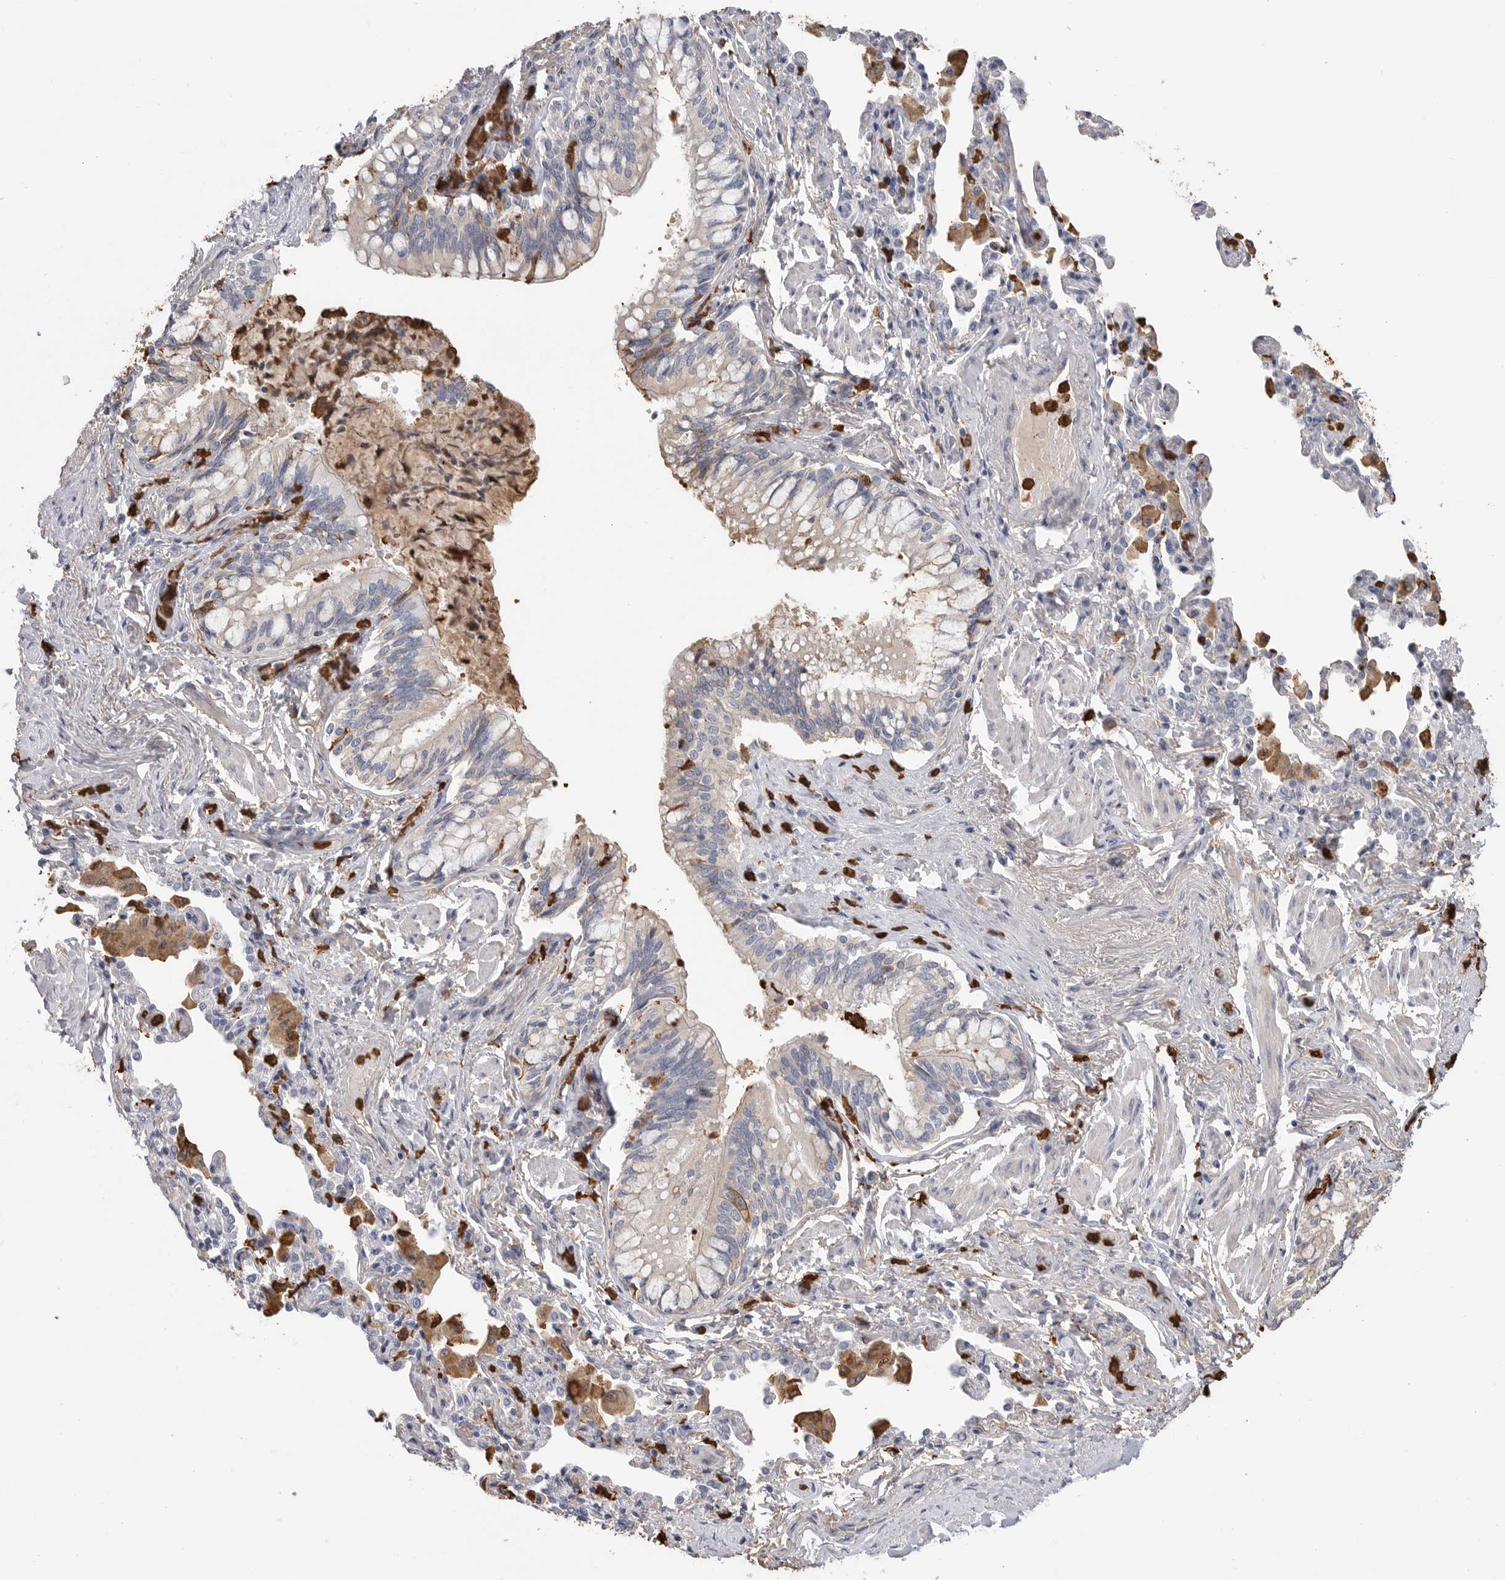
{"staining": {"intensity": "negative", "quantity": "none", "location": "none"}, "tissue": "bronchus", "cell_type": "Respiratory epithelial cells", "image_type": "normal", "snomed": [{"axis": "morphology", "description": "Normal tissue, NOS"}, {"axis": "morphology", "description": "Inflammation, NOS"}, {"axis": "topography", "description": "Bronchus"}, {"axis": "topography", "description": "Lung"}], "caption": "Immunohistochemistry (IHC) of benign human bronchus displays no positivity in respiratory epithelial cells.", "gene": "CYB561D1", "patient": {"sex": "female", "age": 46}}